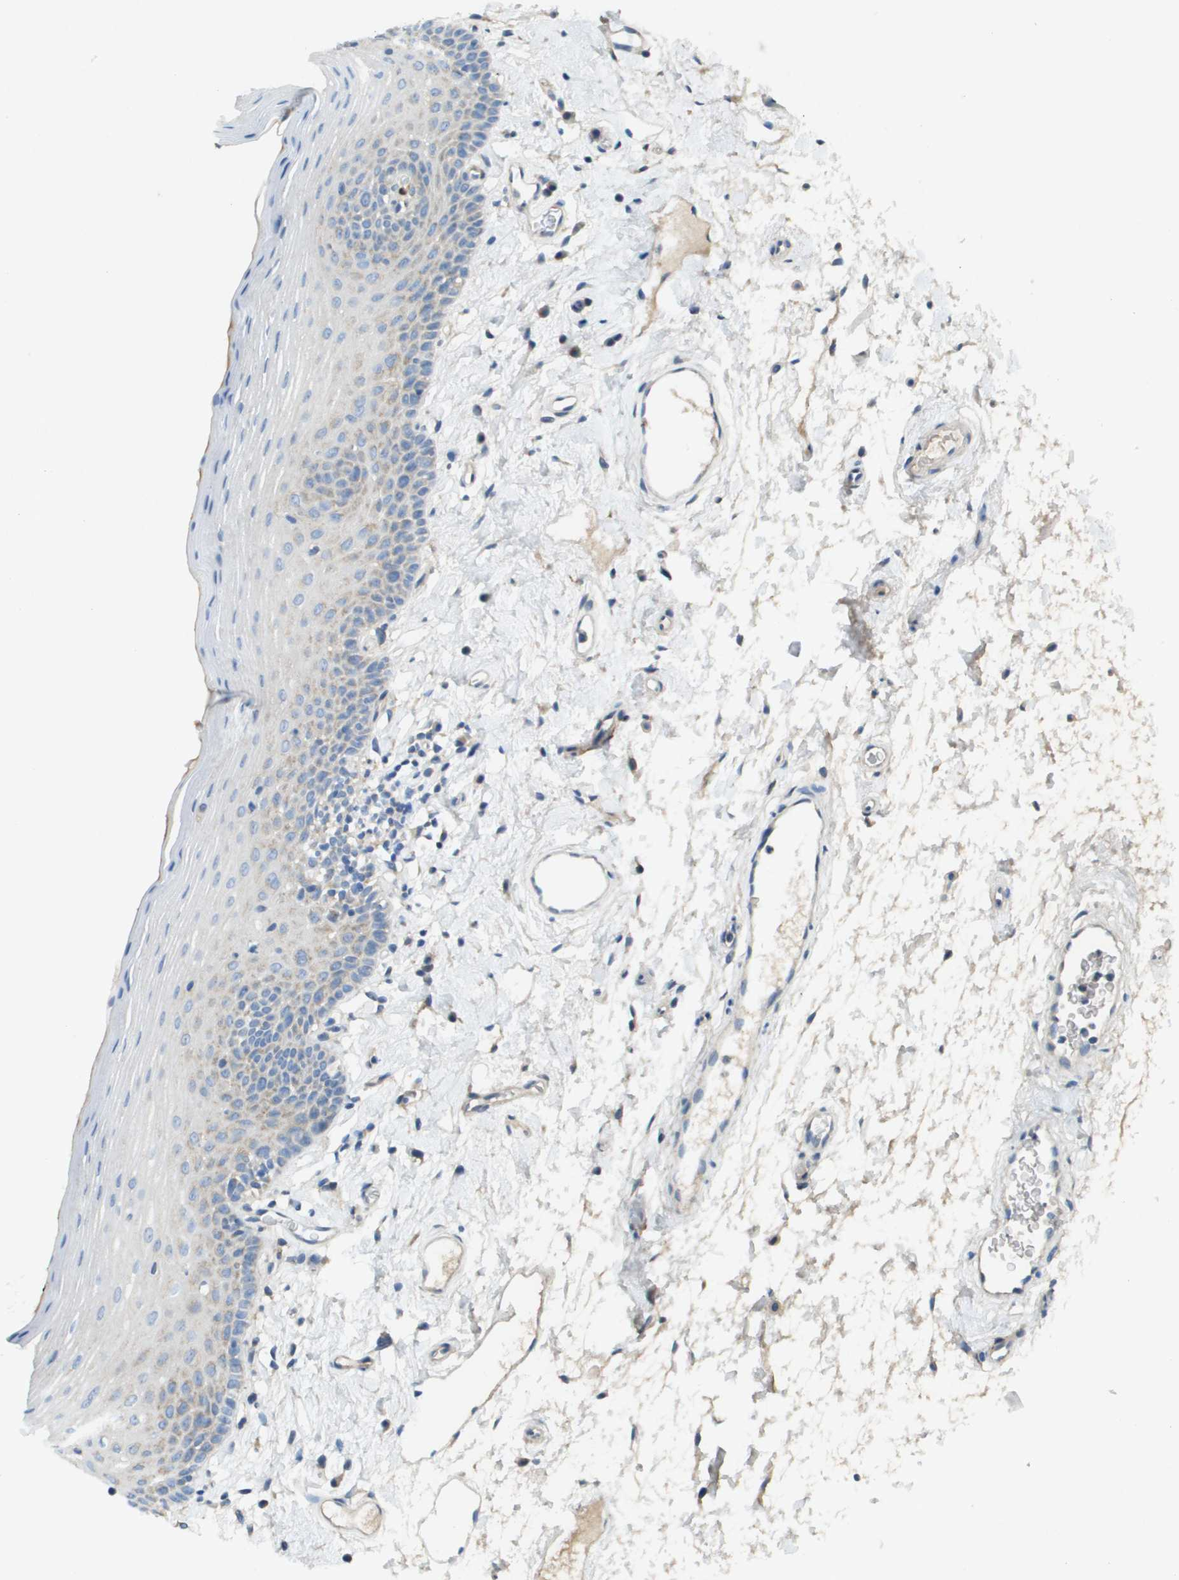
{"staining": {"intensity": "weak", "quantity": "<25%", "location": "cytoplasmic/membranous"}, "tissue": "oral mucosa", "cell_type": "Squamous epithelial cells", "image_type": "normal", "snomed": [{"axis": "morphology", "description": "Normal tissue, NOS"}, {"axis": "topography", "description": "Oral tissue"}], "caption": "Protein analysis of benign oral mucosa reveals no significant positivity in squamous epithelial cells. Brightfield microscopy of IHC stained with DAB (3,3'-diaminobenzidine) (brown) and hematoxylin (blue), captured at high magnification.", "gene": "CYGB", "patient": {"sex": "male", "age": 66}}